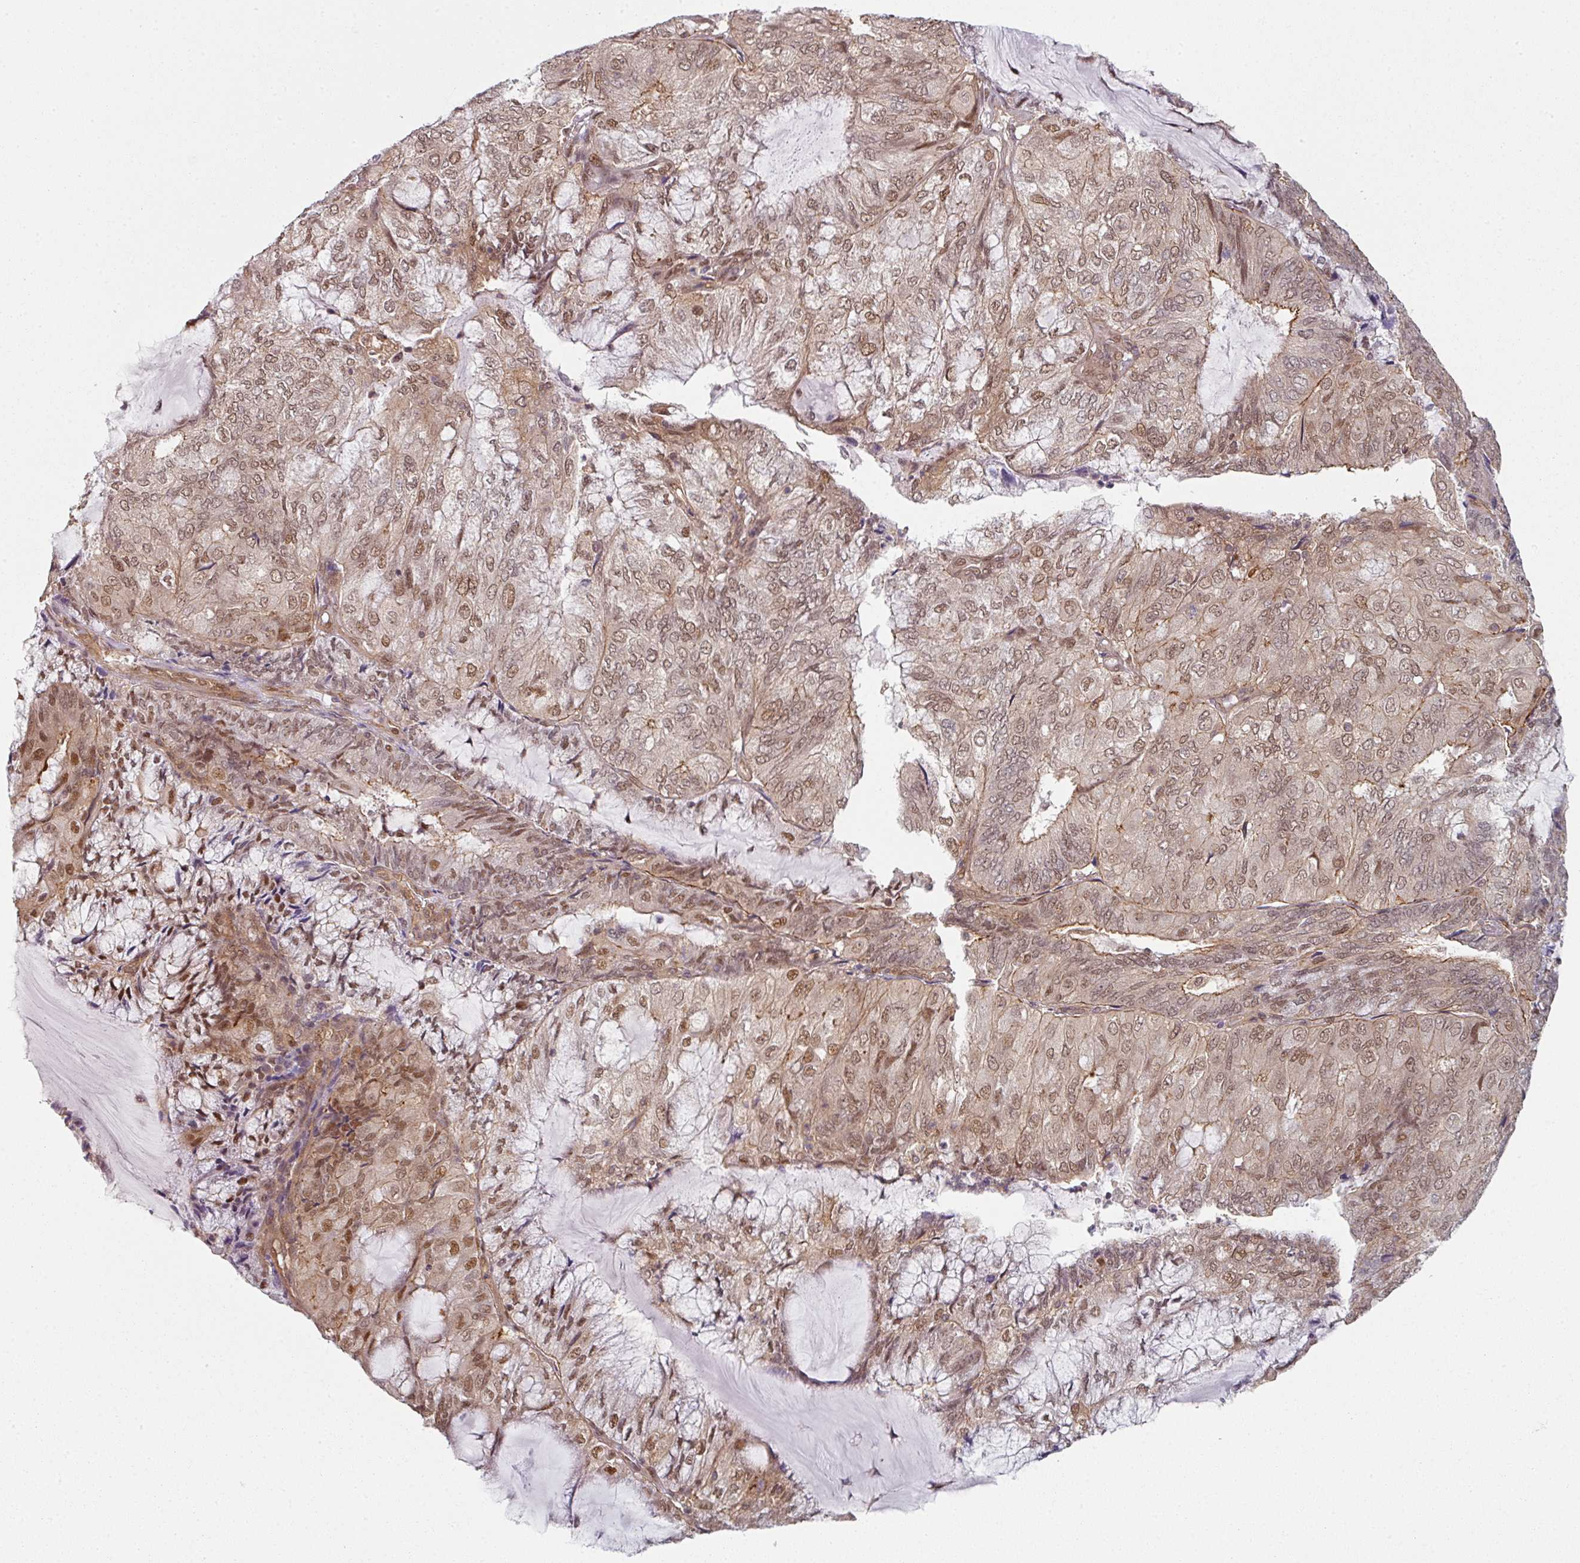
{"staining": {"intensity": "moderate", "quantity": ">75%", "location": "cytoplasmic/membranous,nuclear"}, "tissue": "endometrial cancer", "cell_type": "Tumor cells", "image_type": "cancer", "snomed": [{"axis": "morphology", "description": "Adenocarcinoma, NOS"}, {"axis": "topography", "description": "Endometrium"}], "caption": "Endometrial cancer stained with a protein marker demonstrates moderate staining in tumor cells.", "gene": "PSME3IP1", "patient": {"sex": "female", "age": 81}}